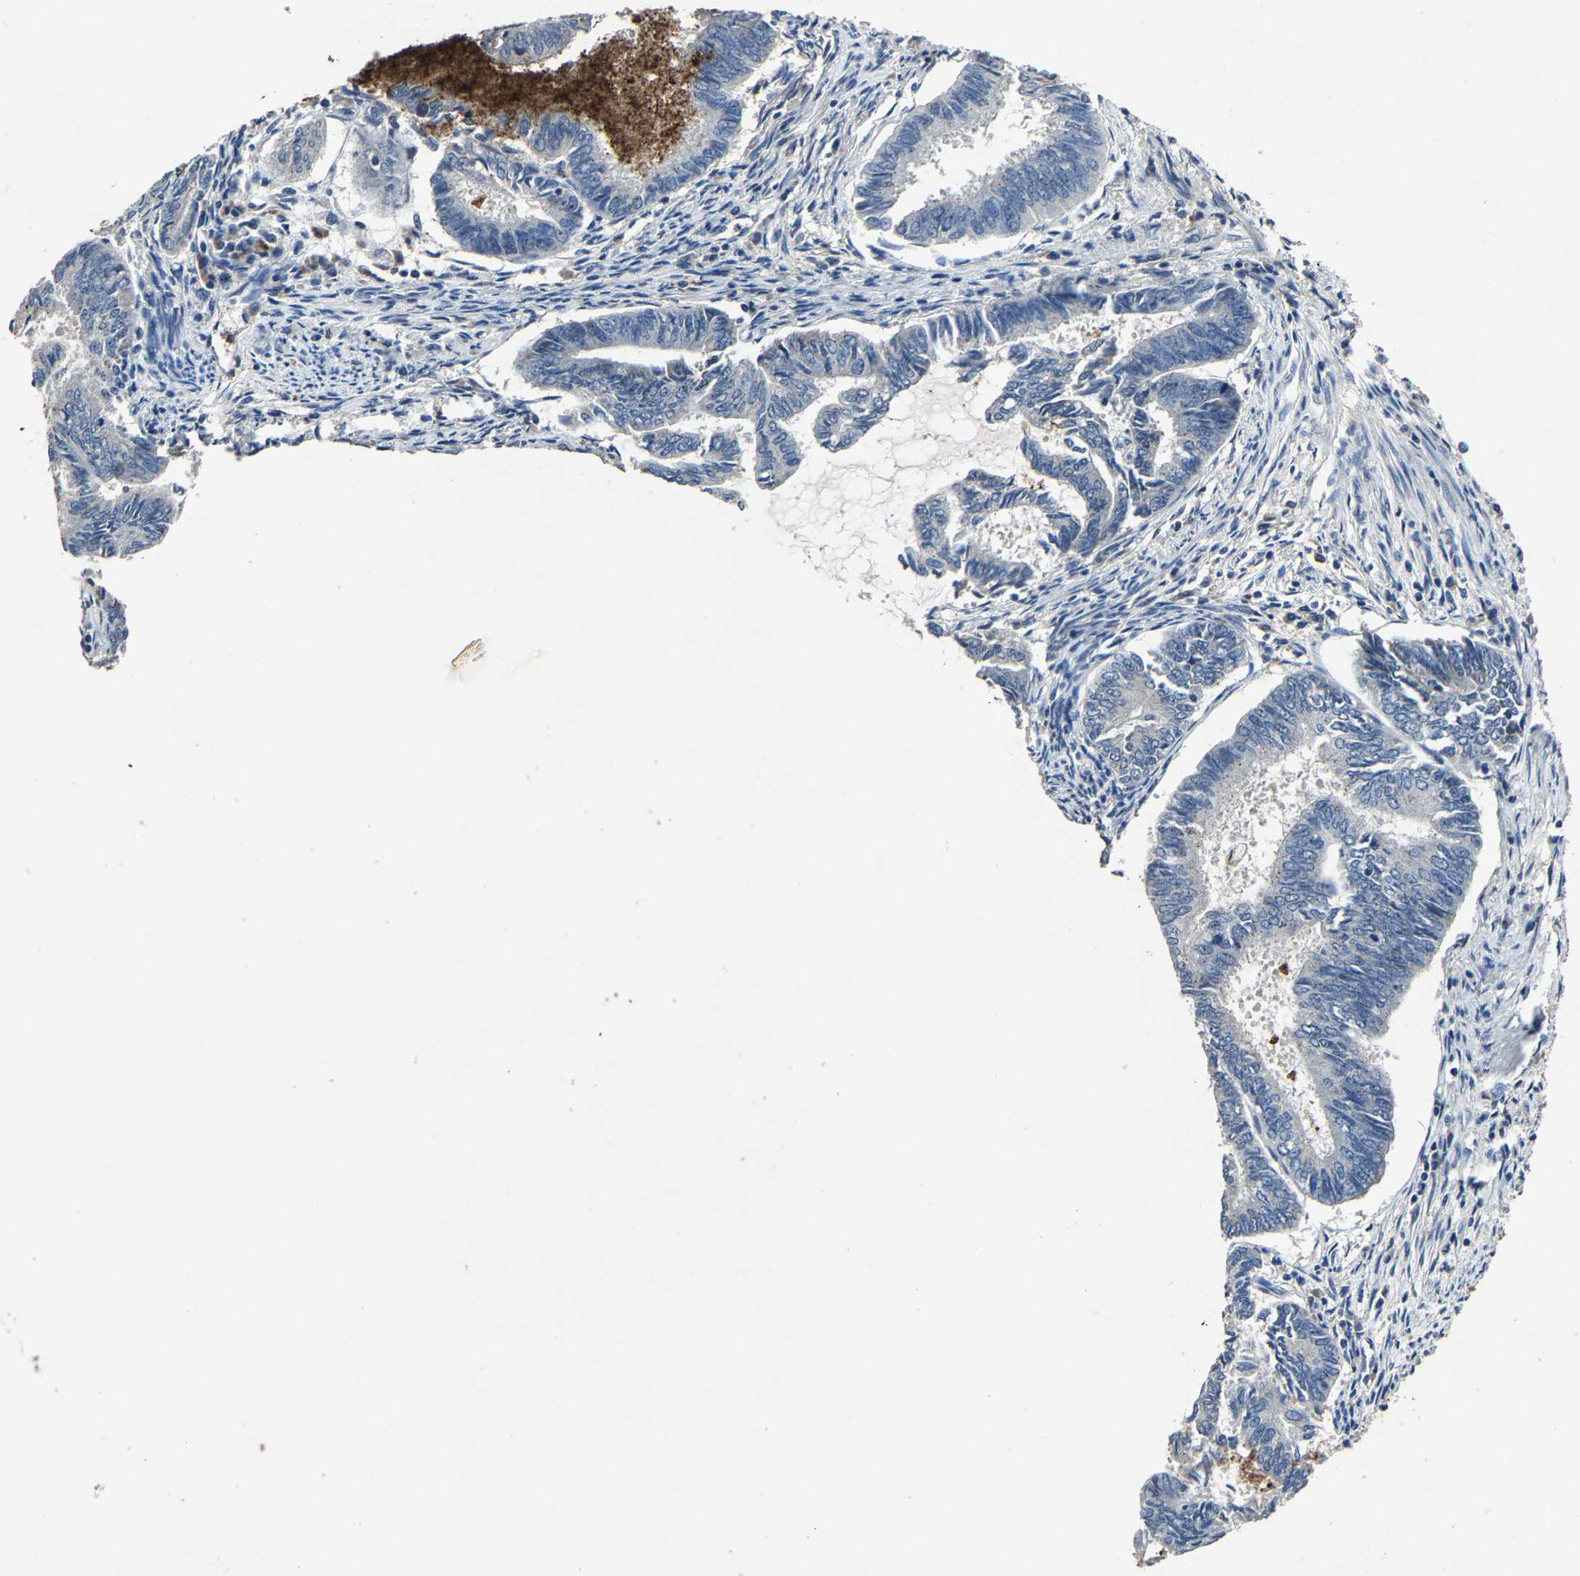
{"staining": {"intensity": "negative", "quantity": "none", "location": "none"}, "tissue": "endometrial cancer", "cell_type": "Tumor cells", "image_type": "cancer", "snomed": [{"axis": "morphology", "description": "Adenocarcinoma, NOS"}, {"axis": "topography", "description": "Endometrium"}], "caption": "DAB (3,3'-diaminobenzidine) immunohistochemical staining of human endometrial cancer displays no significant expression in tumor cells.", "gene": "PCNX2", "patient": {"sex": "female", "age": 86}}